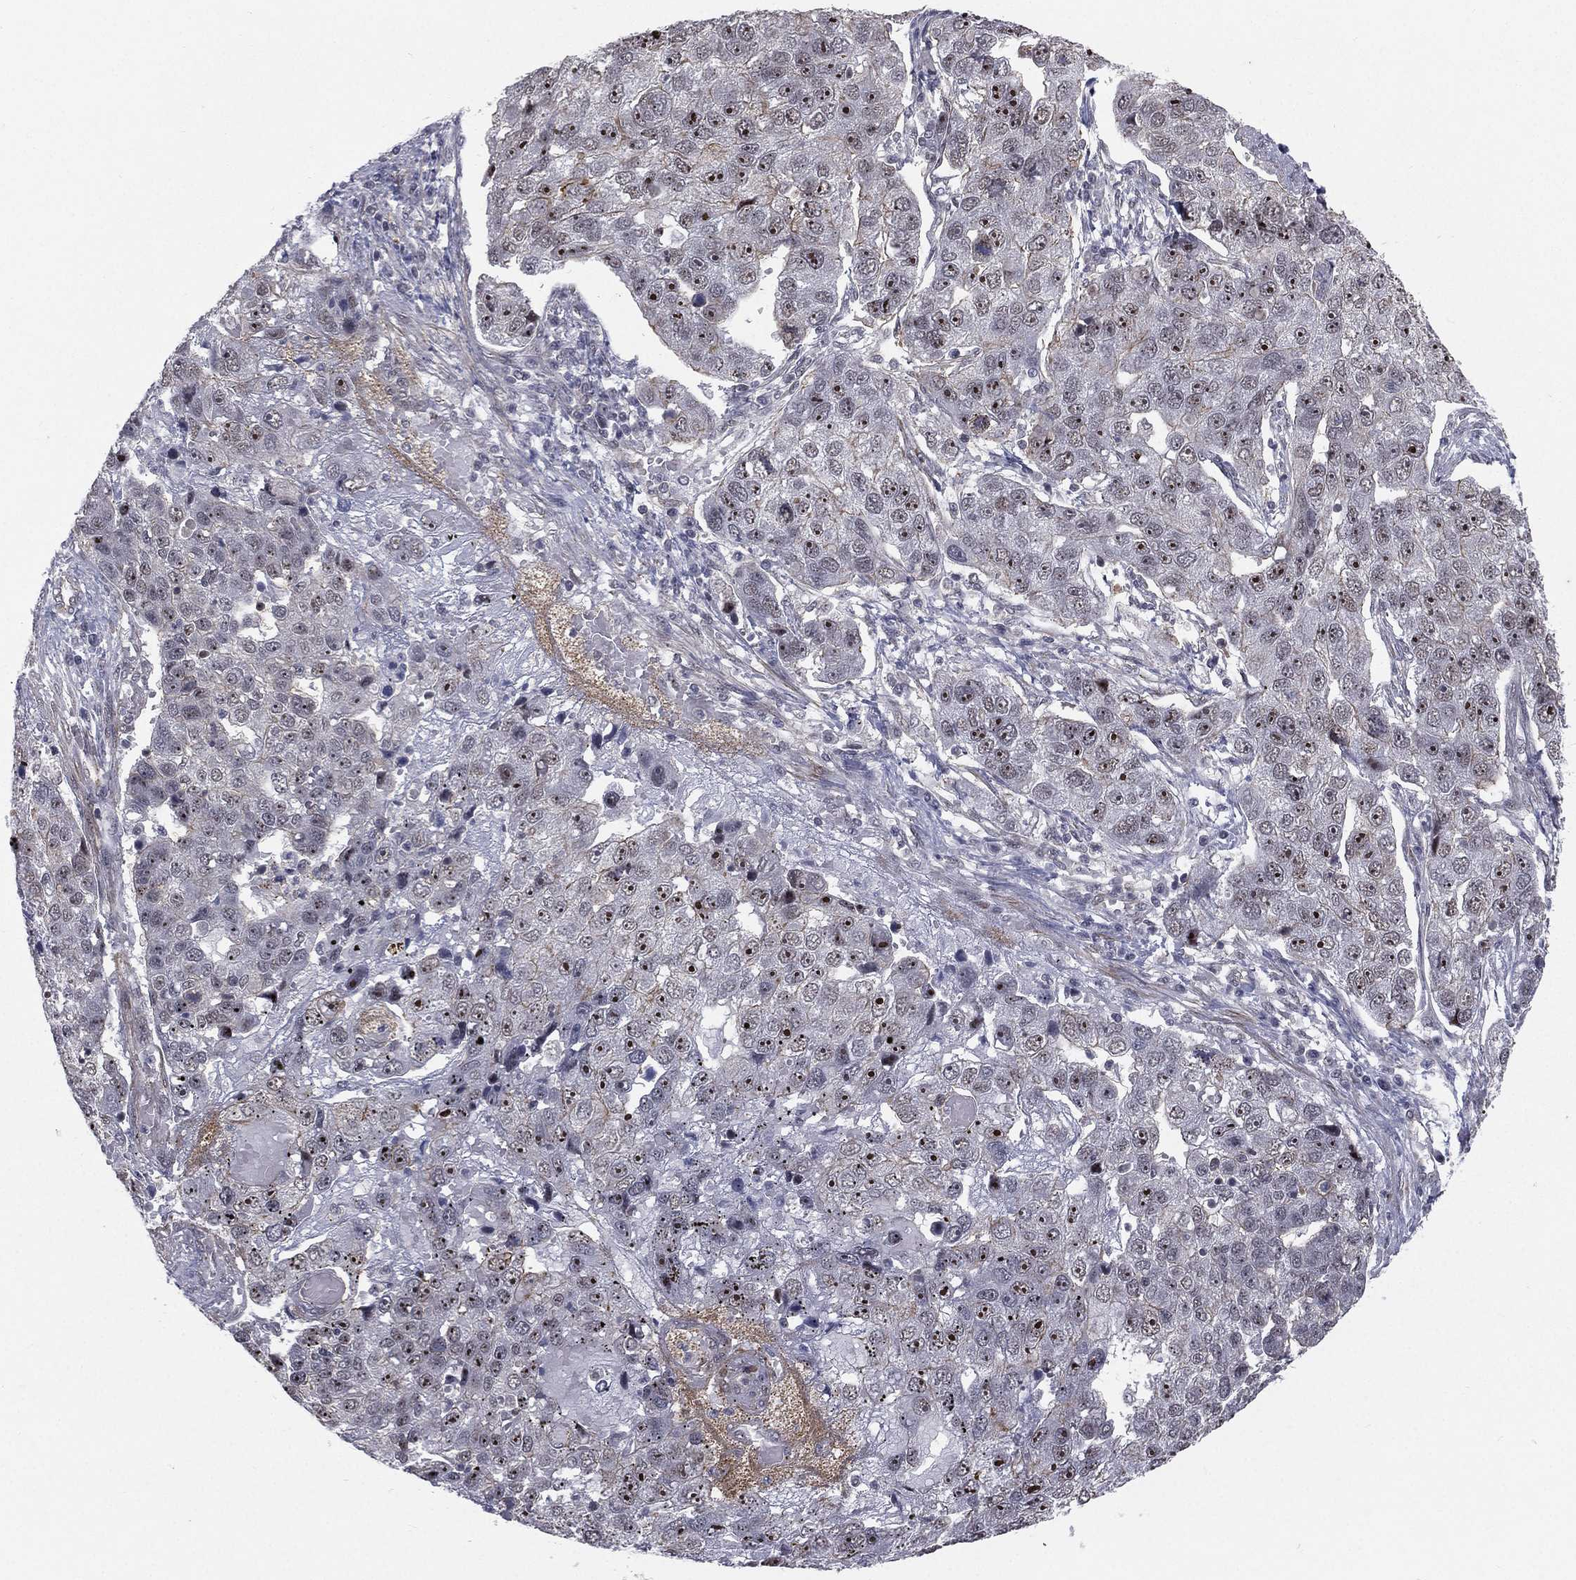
{"staining": {"intensity": "moderate", "quantity": "25%-75%", "location": "nuclear"}, "tissue": "pancreatic cancer", "cell_type": "Tumor cells", "image_type": "cancer", "snomed": [{"axis": "morphology", "description": "Adenocarcinoma, NOS"}, {"axis": "topography", "description": "Pancreas"}], "caption": "The micrograph displays immunohistochemical staining of pancreatic adenocarcinoma. There is moderate nuclear expression is appreciated in approximately 25%-75% of tumor cells.", "gene": "MORC2", "patient": {"sex": "female", "age": 61}}